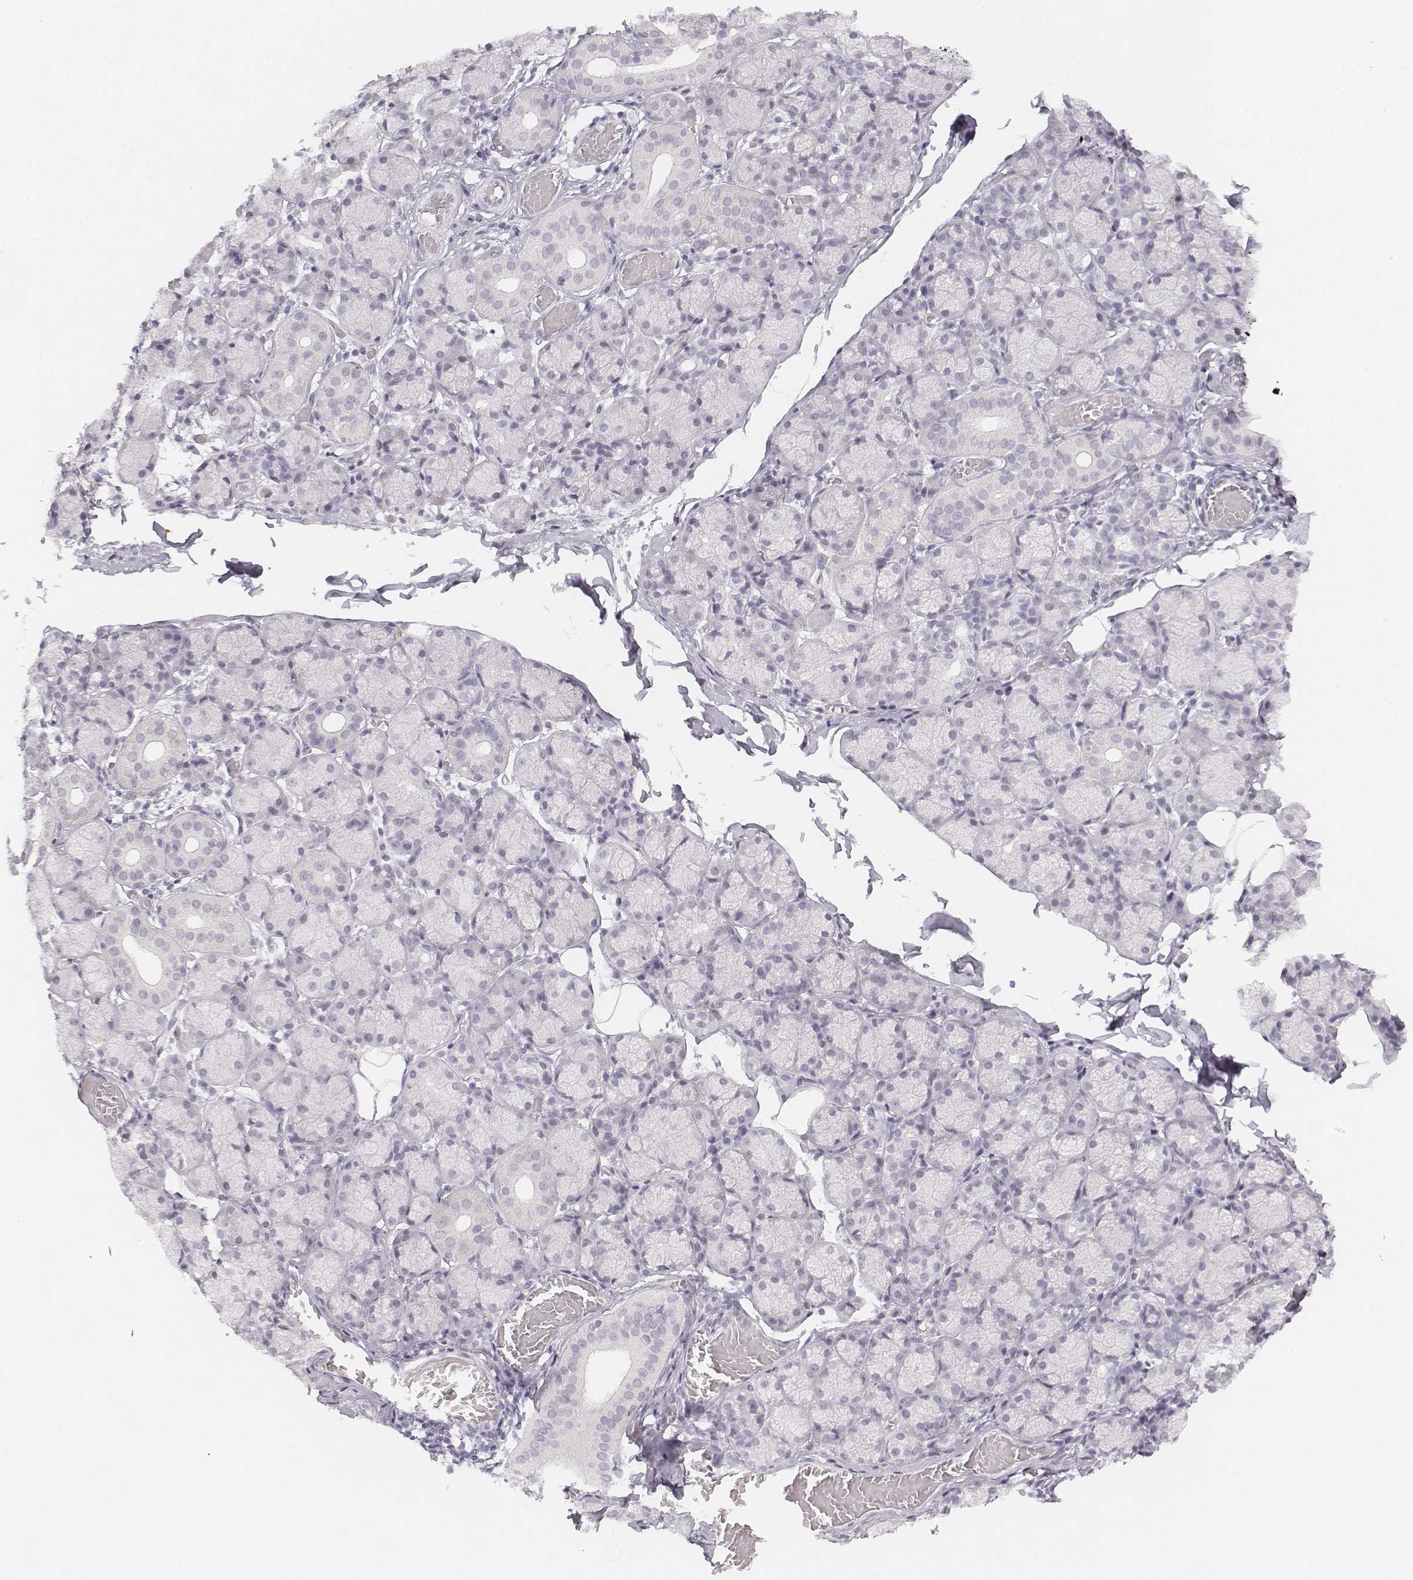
{"staining": {"intensity": "negative", "quantity": "none", "location": "none"}, "tissue": "salivary gland", "cell_type": "Glandular cells", "image_type": "normal", "snomed": [{"axis": "morphology", "description": "Normal tissue, NOS"}, {"axis": "topography", "description": "Salivary gland"}, {"axis": "topography", "description": "Peripheral nerve tissue"}], "caption": "Photomicrograph shows no protein staining in glandular cells of unremarkable salivary gland.", "gene": "KRTAP2", "patient": {"sex": "female", "age": 24}}